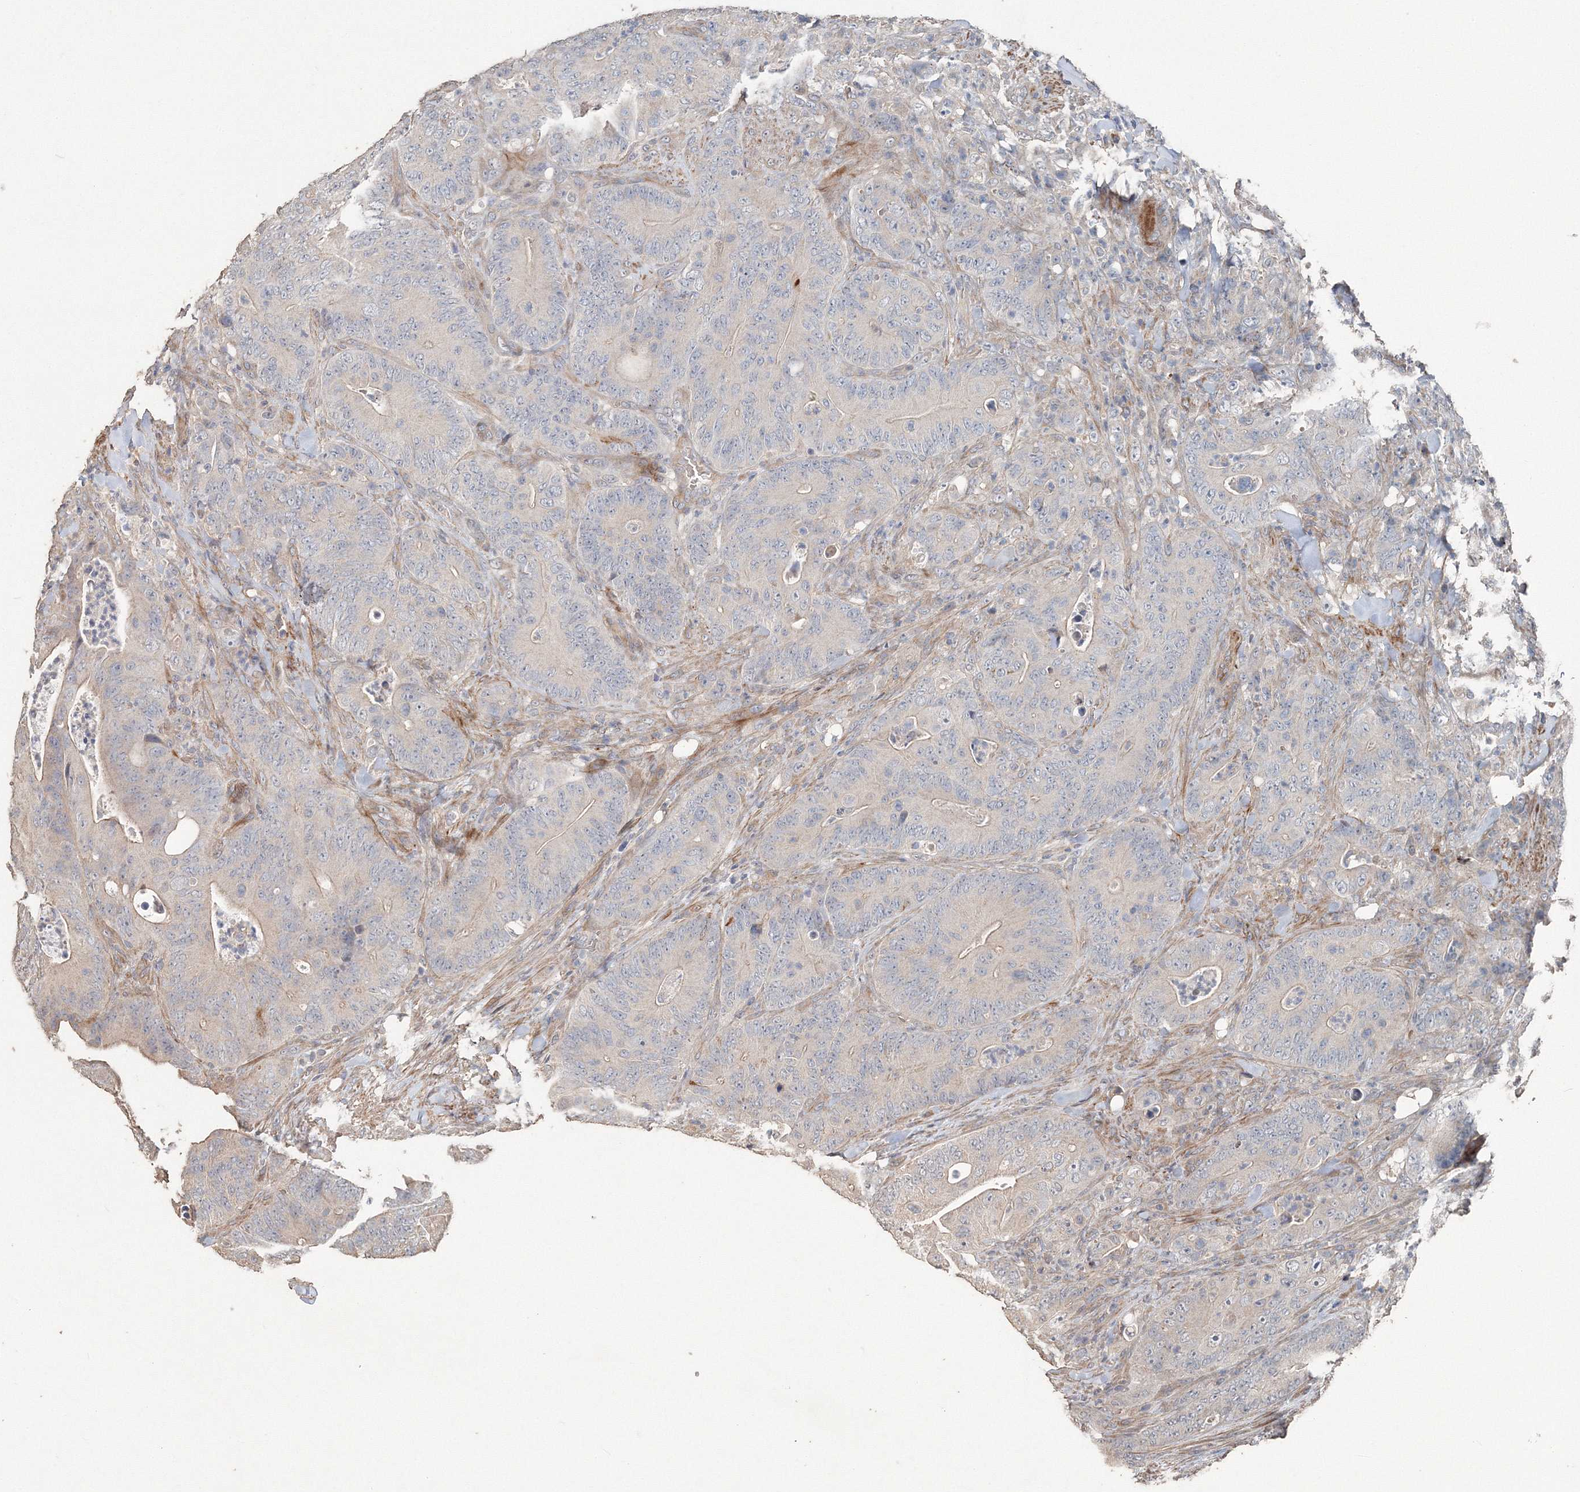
{"staining": {"intensity": "weak", "quantity": "25%-75%", "location": "cytoplasmic/membranous"}, "tissue": "colorectal cancer", "cell_type": "Tumor cells", "image_type": "cancer", "snomed": [{"axis": "morphology", "description": "Normal tissue, NOS"}, {"axis": "topography", "description": "Colon"}], "caption": "Weak cytoplasmic/membranous expression for a protein is identified in about 25%-75% of tumor cells of colorectal cancer using immunohistochemistry.", "gene": "NALF2", "patient": {"sex": "female", "age": 82}}